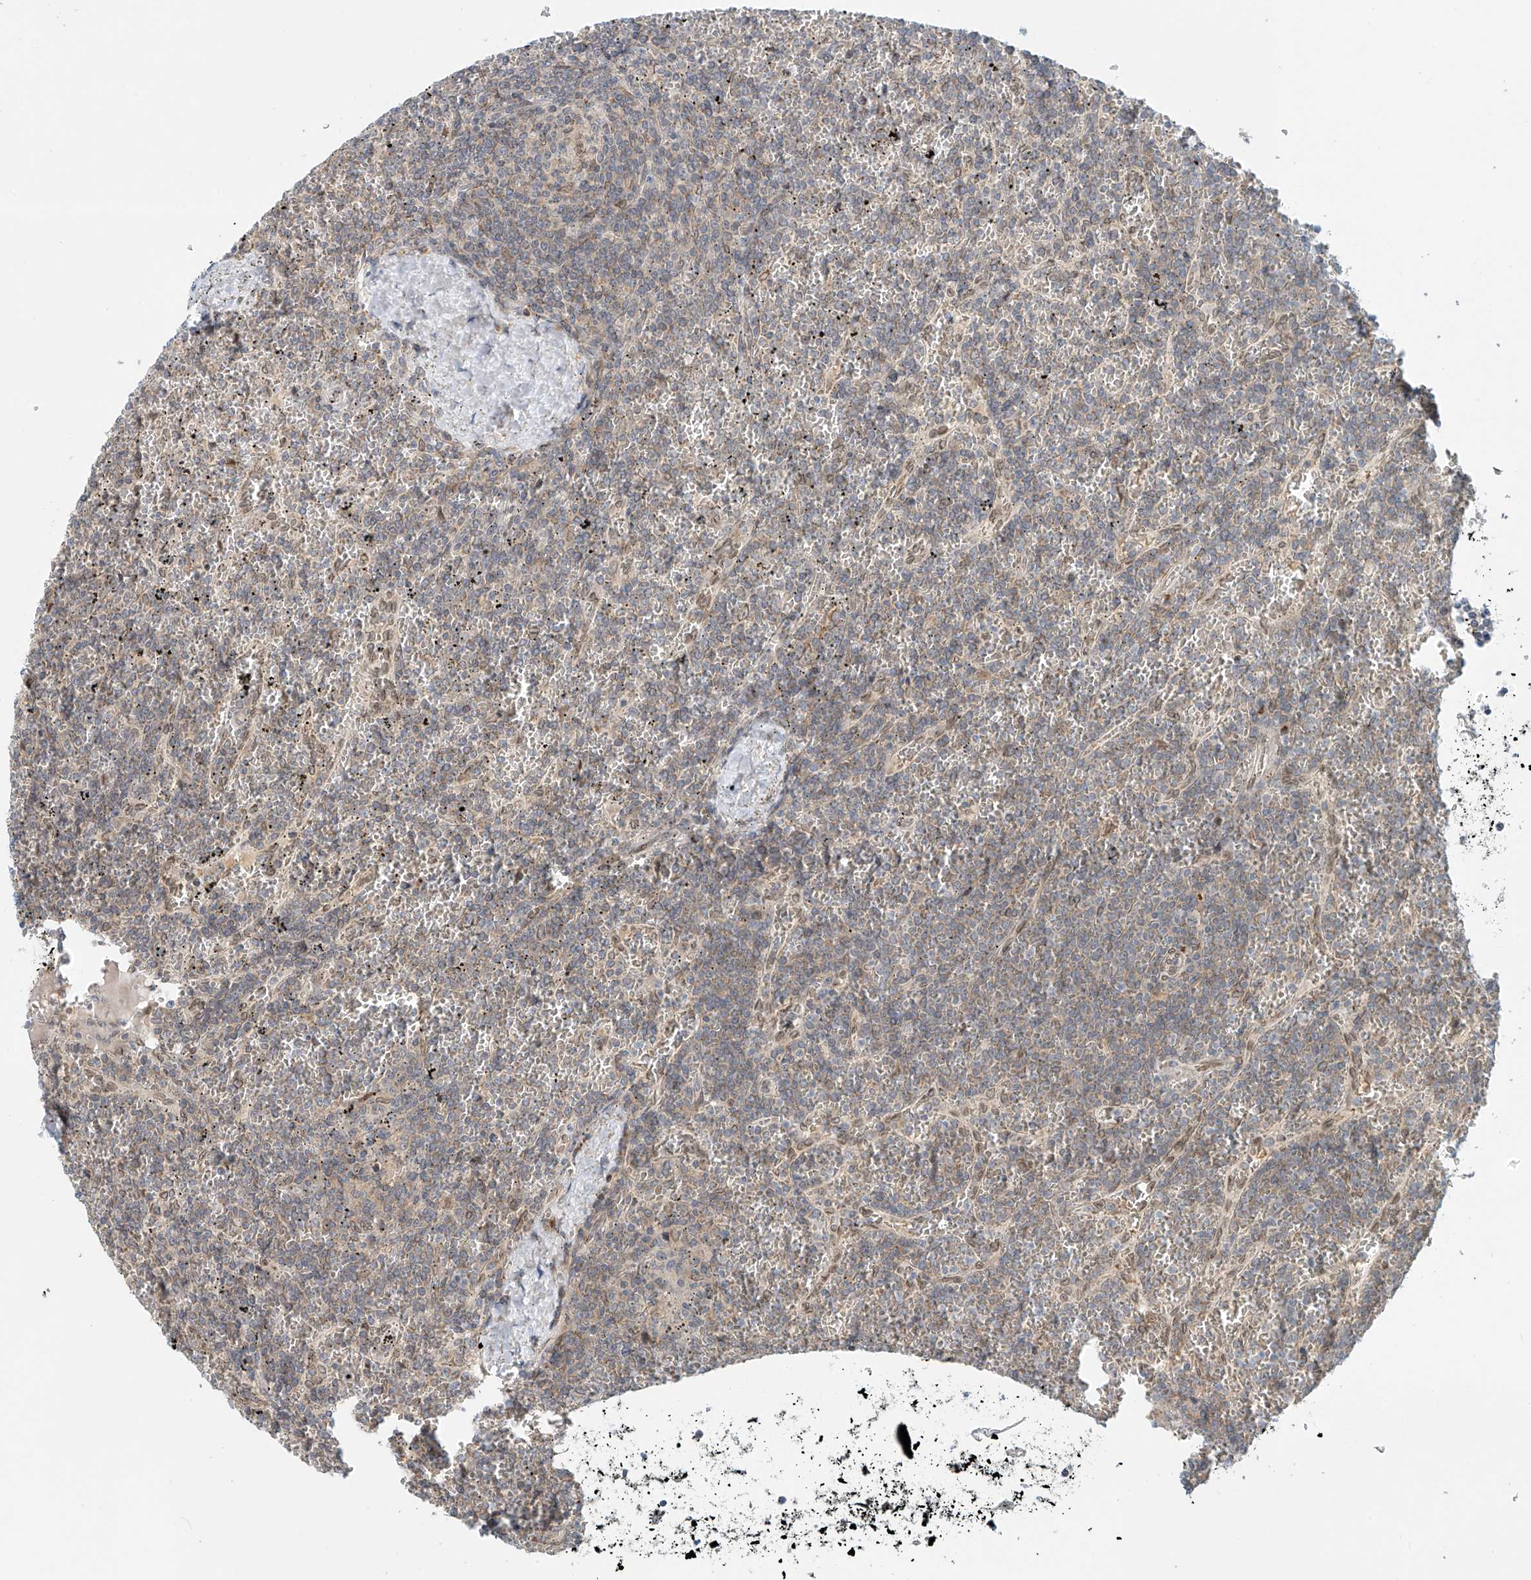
{"staining": {"intensity": "negative", "quantity": "none", "location": "none"}, "tissue": "lymphoma", "cell_type": "Tumor cells", "image_type": "cancer", "snomed": [{"axis": "morphology", "description": "Malignant lymphoma, non-Hodgkin's type, Low grade"}, {"axis": "topography", "description": "Spleen"}], "caption": "Tumor cells are negative for protein expression in human low-grade malignant lymphoma, non-Hodgkin's type. (Brightfield microscopy of DAB (3,3'-diaminobenzidine) immunohistochemistry at high magnification).", "gene": "STARD9", "patient": {"sex": "female", "age": 19}}